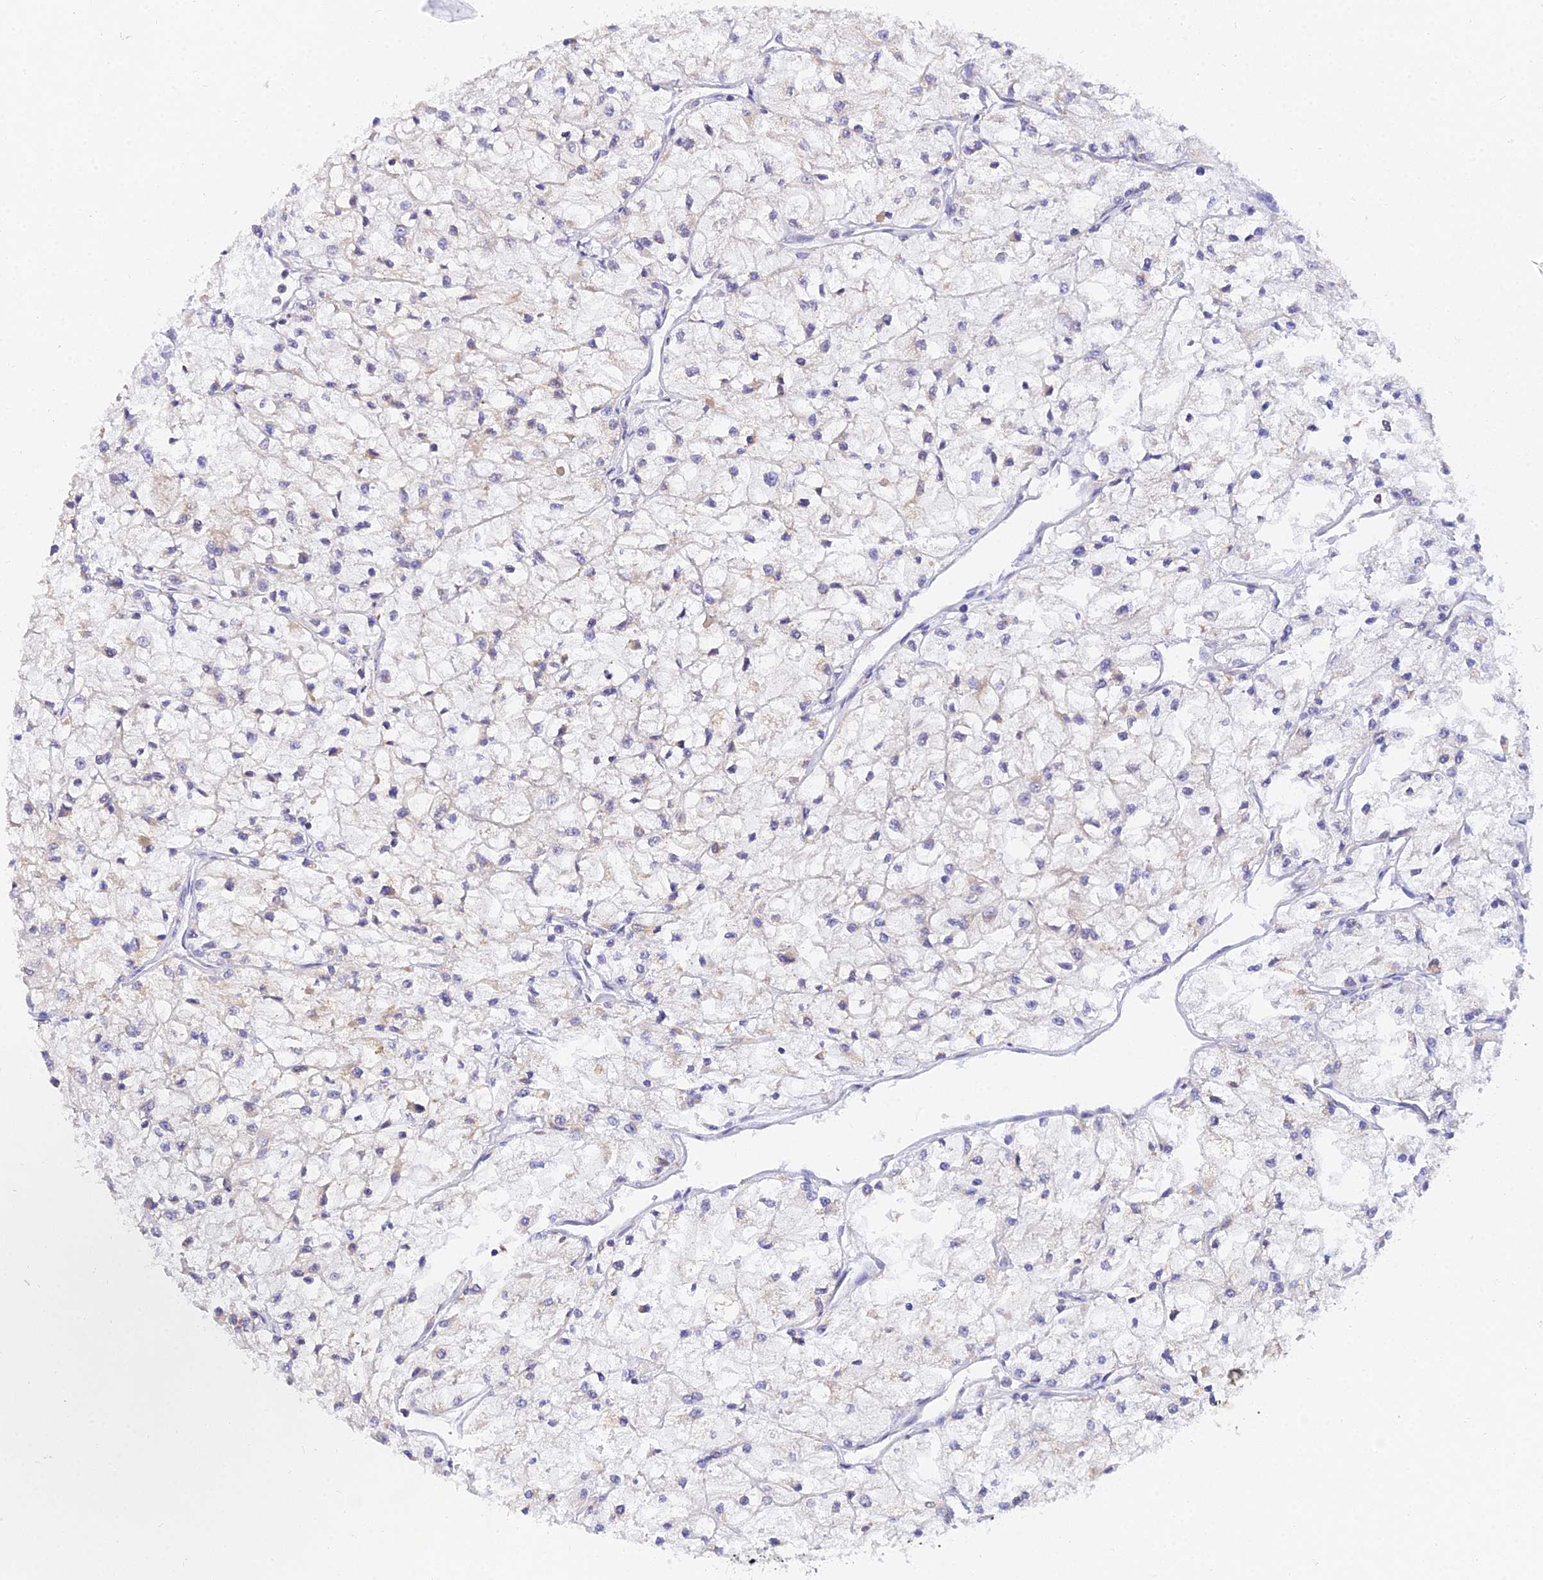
{"staining": {"intensity": "negative", "quantity": "none", "location": "none"}, "tissue": "renal cancer", "cell_type": "Tumor cells", "image_type": "cancer", "snomed": [{"axis": "morphology", "description": "Adenocarcinoma, NOS"}, {"axis": "topography", "description": "Kidney"}], "caption": "Image shows no significant protein positivity in tumor cells of renal cancer. (Stains: DAB IHC with hematoxylin counter stain, Microscopy: brightfield microscopy at high magnification).", "gene": "ARL8B", "patient": {"sex": "male", "age": 80}}